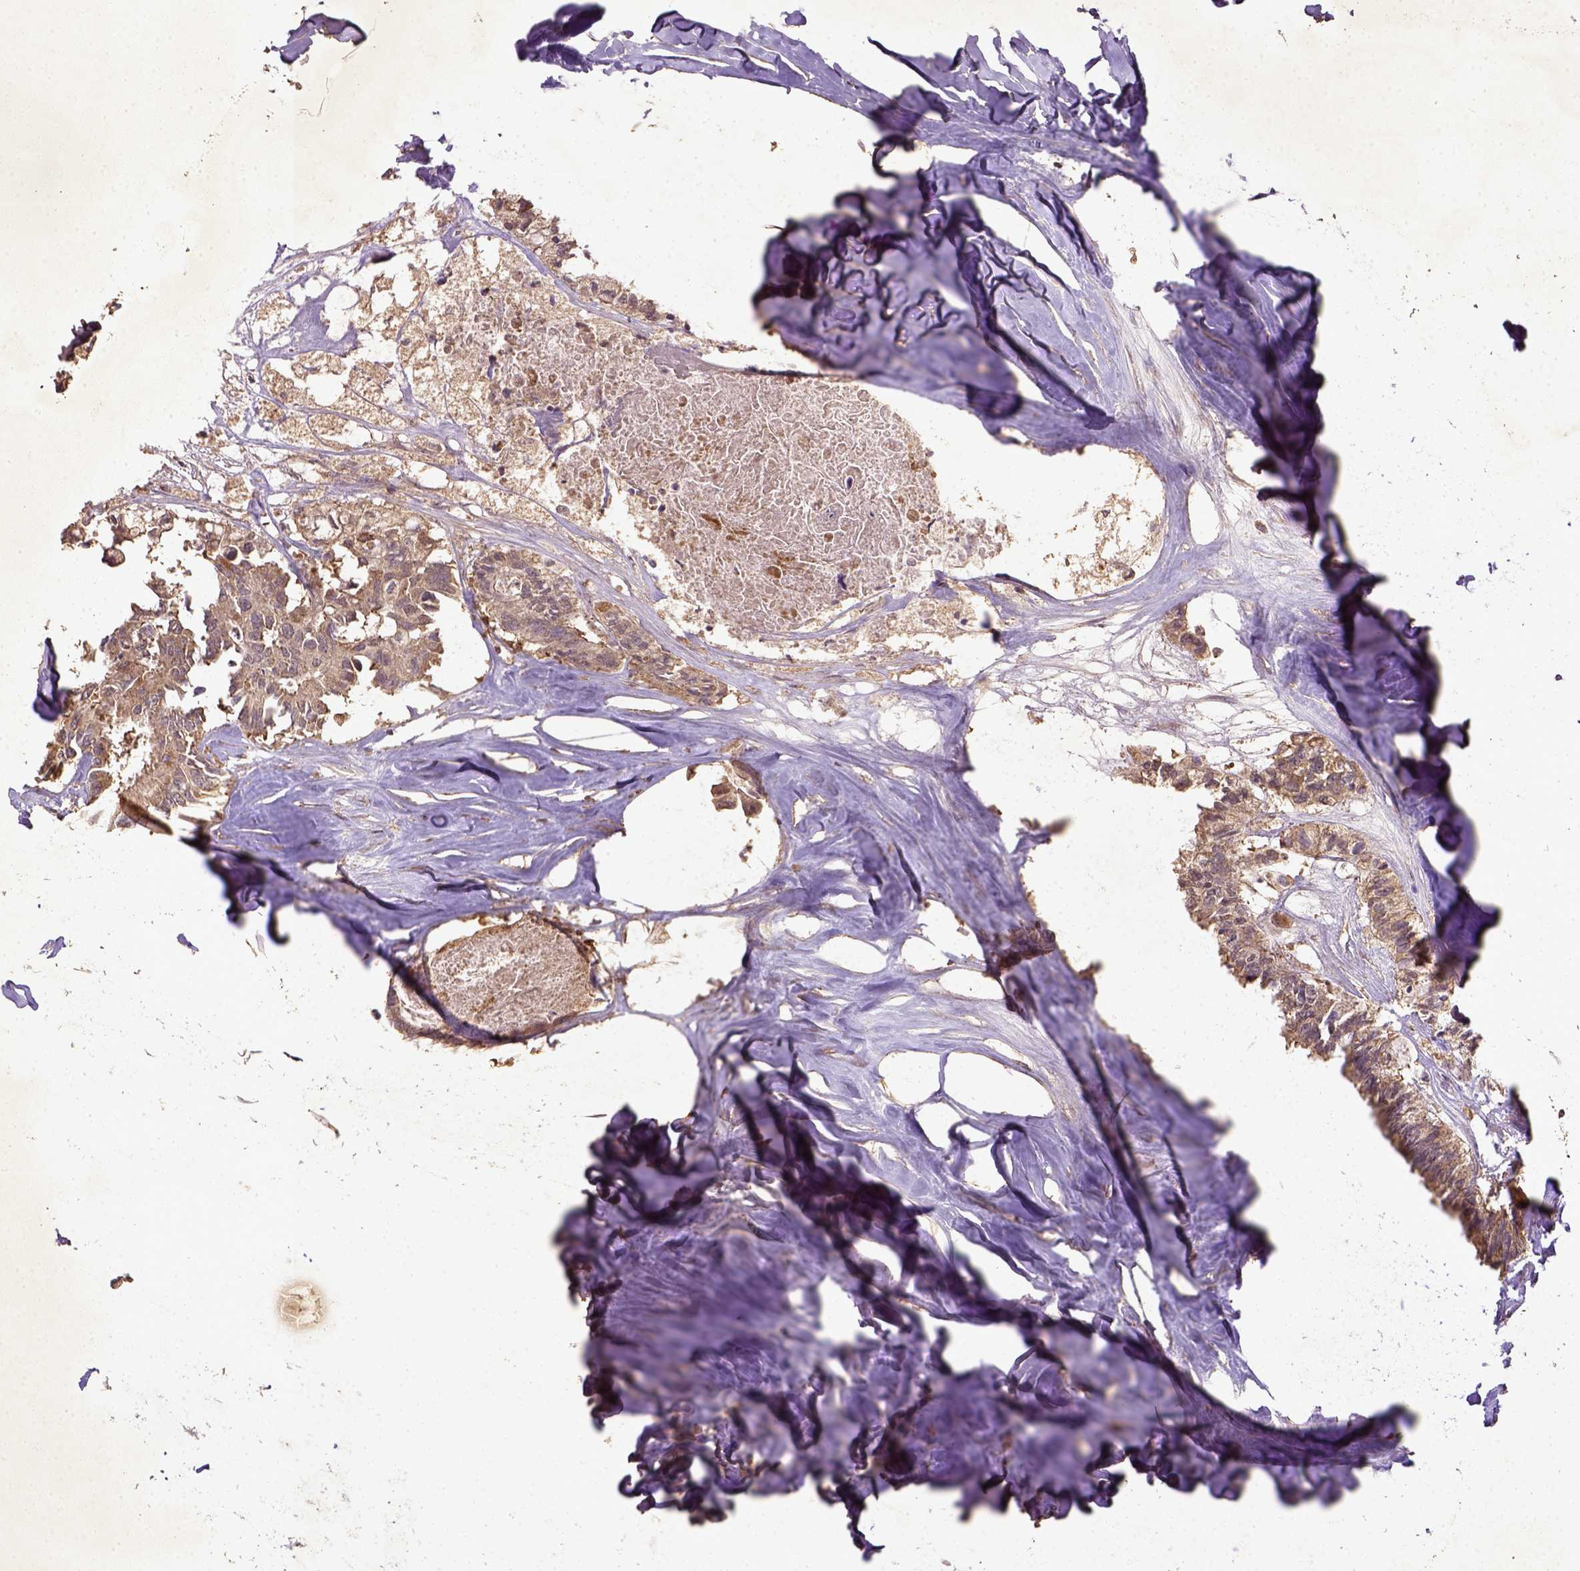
{"staining": {"intensity": "moderate", "quantity": ">75%", "location": "cytoplasmic/membranous"}, "tissue": "colorectal cancer", "cell_type": "Tumor cells", "image_type": "cancer", "snomed": [{"axis": "morphology", "description": "Adenocarcinoma, NOS"}, {"axis": "topography", "description": "Colon"}, {"axis": "topography", "description": "Rectum"}], "caption": "A brown stain highlights moderate cytoplasmic/membranous expression of a protein in human adenocarcinoma (colorectal) tumor cells.", "gene": "MT-CO1", "patient": {"sex": "male", "age": 57}}